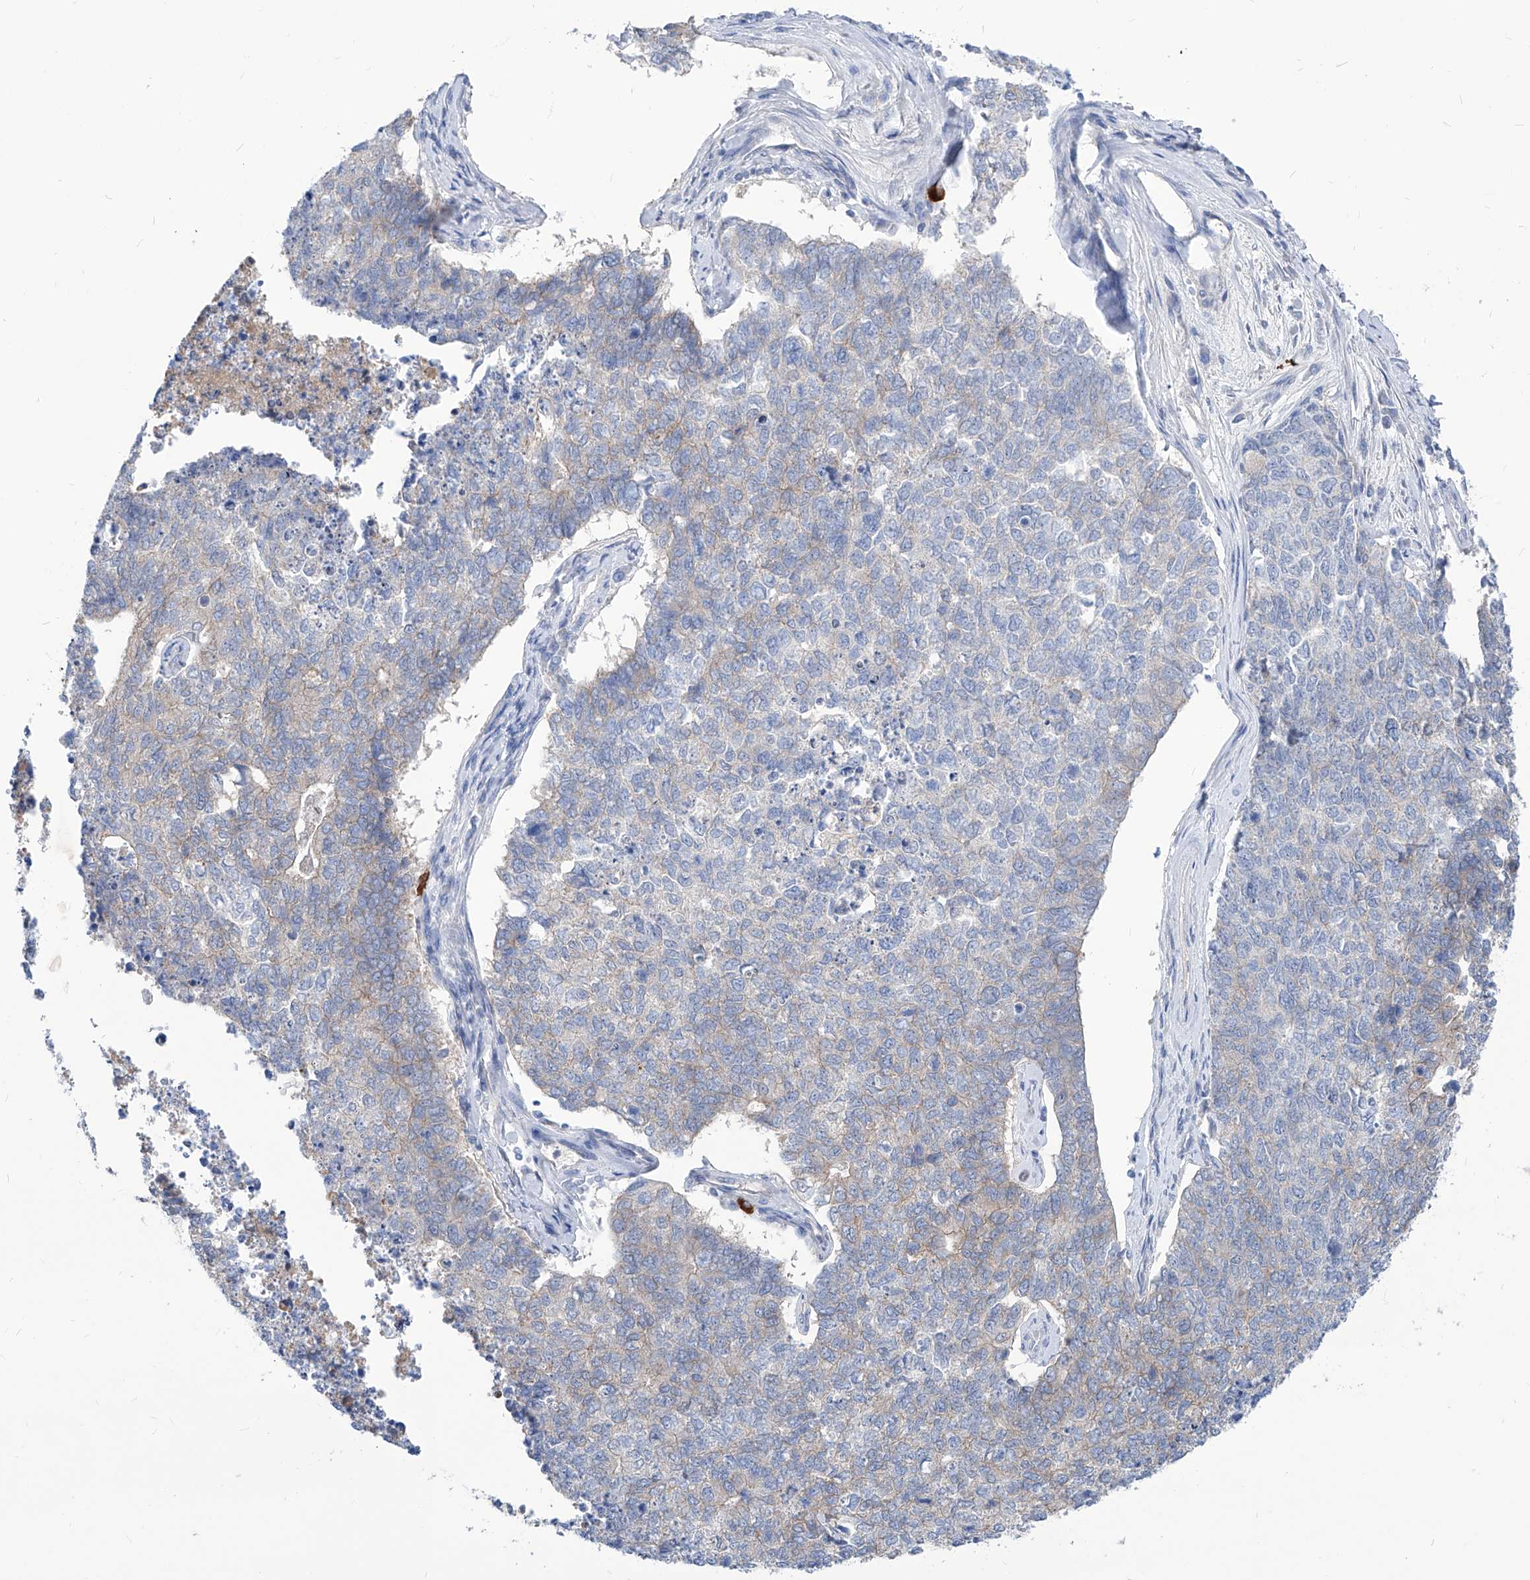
{"staining": {"intensity": "negative", "quantity": "none", "location": "none"}, "tissue": "cervical cancer", "cell_type": "Tumor cells", "image_type": "cancer", "snomed": [{"axis": "morphology", "description": "Squamous cell carcinoma, NOS"}, {"axis": "topography", "description": "Cervix"}], "caption": "High magnification brightfield microscopy of squamous cell carcinoma (cervical) stained with DAB (3,3'-diaminobenzidine) (brown) and counterstained with hematoxylin (blue): tumor cells show no significant positivity.", "gene": "AKAP10", "patient": {"sex": "female", "age": 63}}